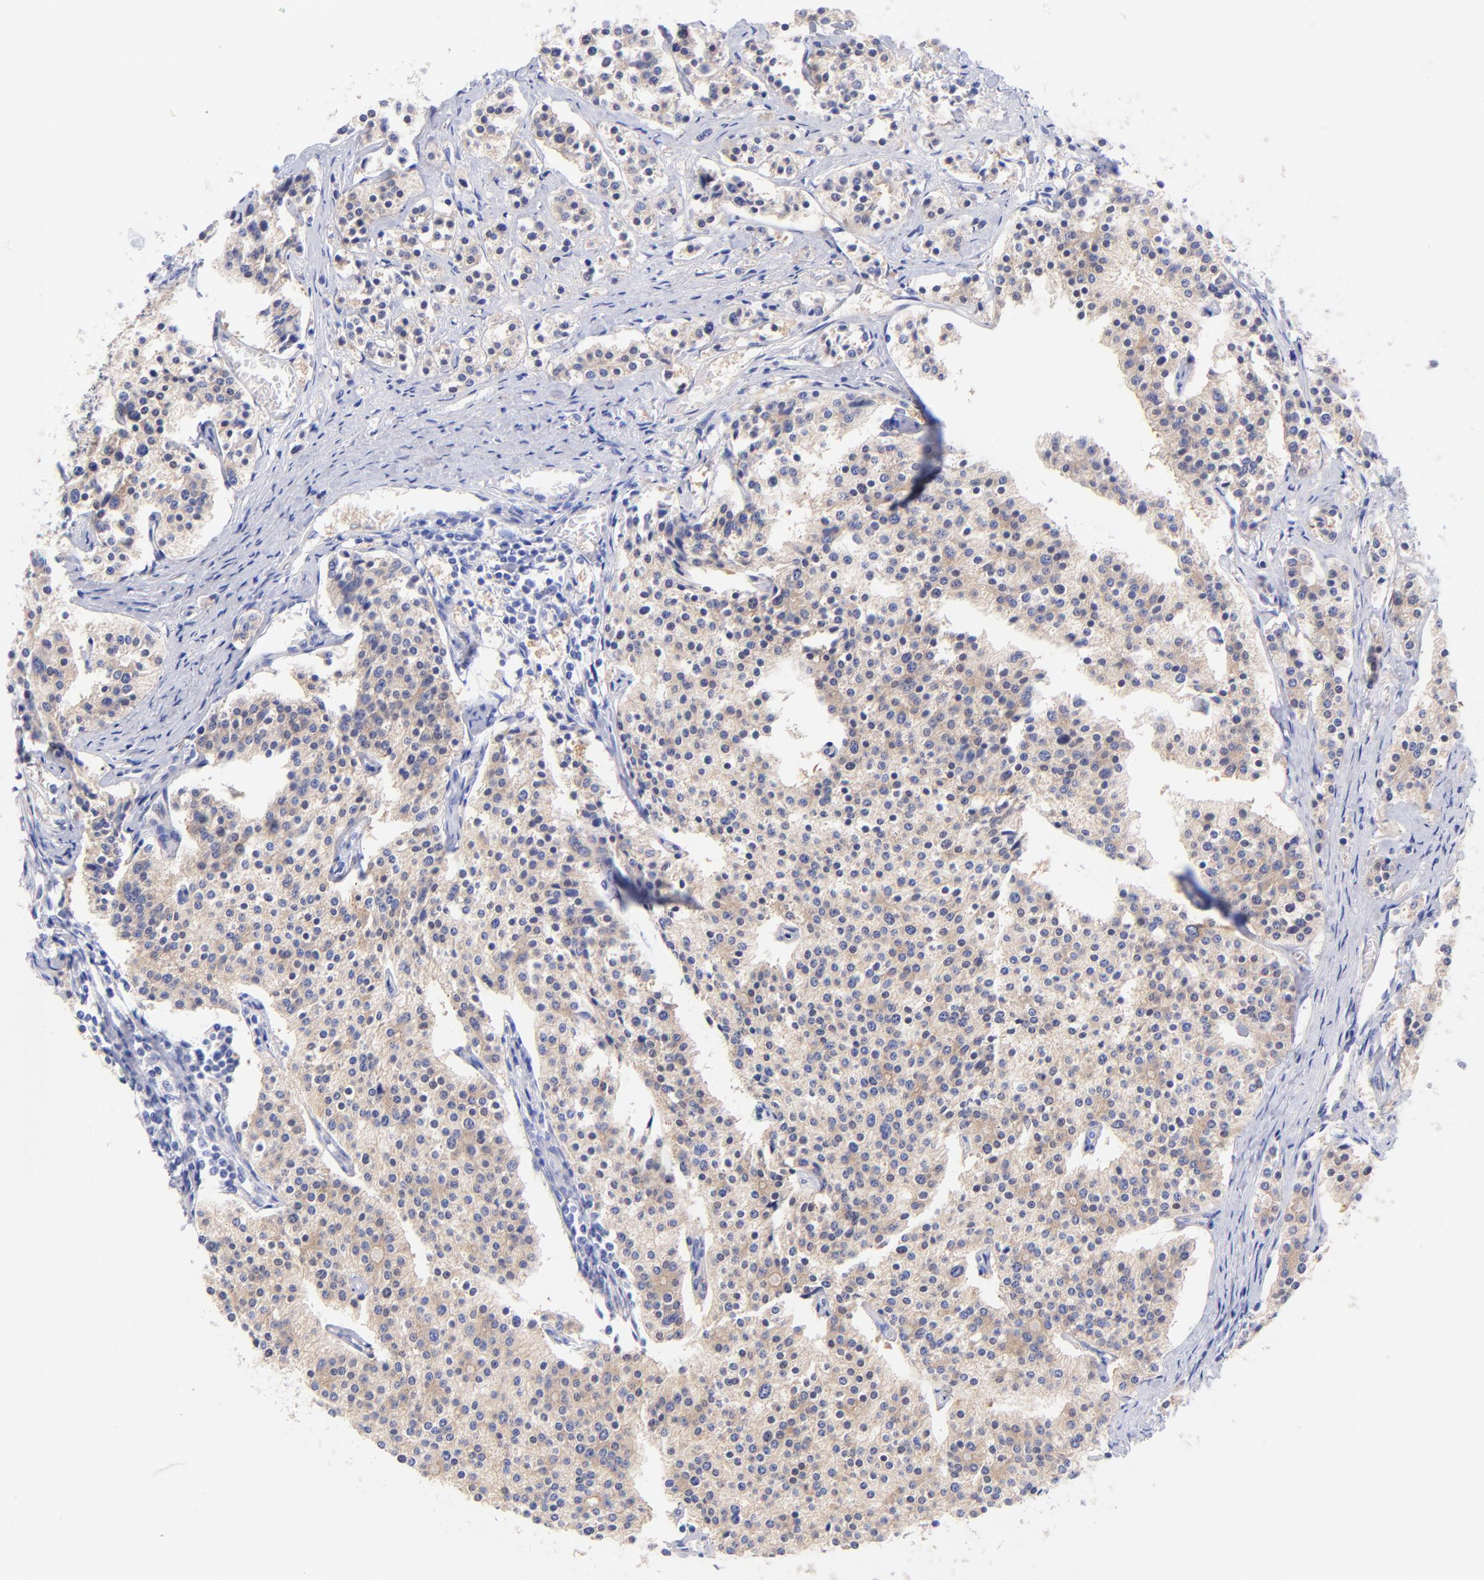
{"staining": {"intensity": "weak", "quantity": ">75%", "location": "cytoplasmic/membranous"}, "tissue": "carcinoid", "cell_type": "Tumor cells", "image_type": "cancer", "snomed": [{"axis": "morphology", "description": "Carcinoid, malignant, NOS"}, {"axis": "topography", "description": "Small intestine"}], "caption": "The immunohistochemical stain highlights weak cytoplasmic/membranous positivity in tumor cells of carcinoid tissue.", "gene": "GPHN", "patient": {"sex": "male", "age": 63}}